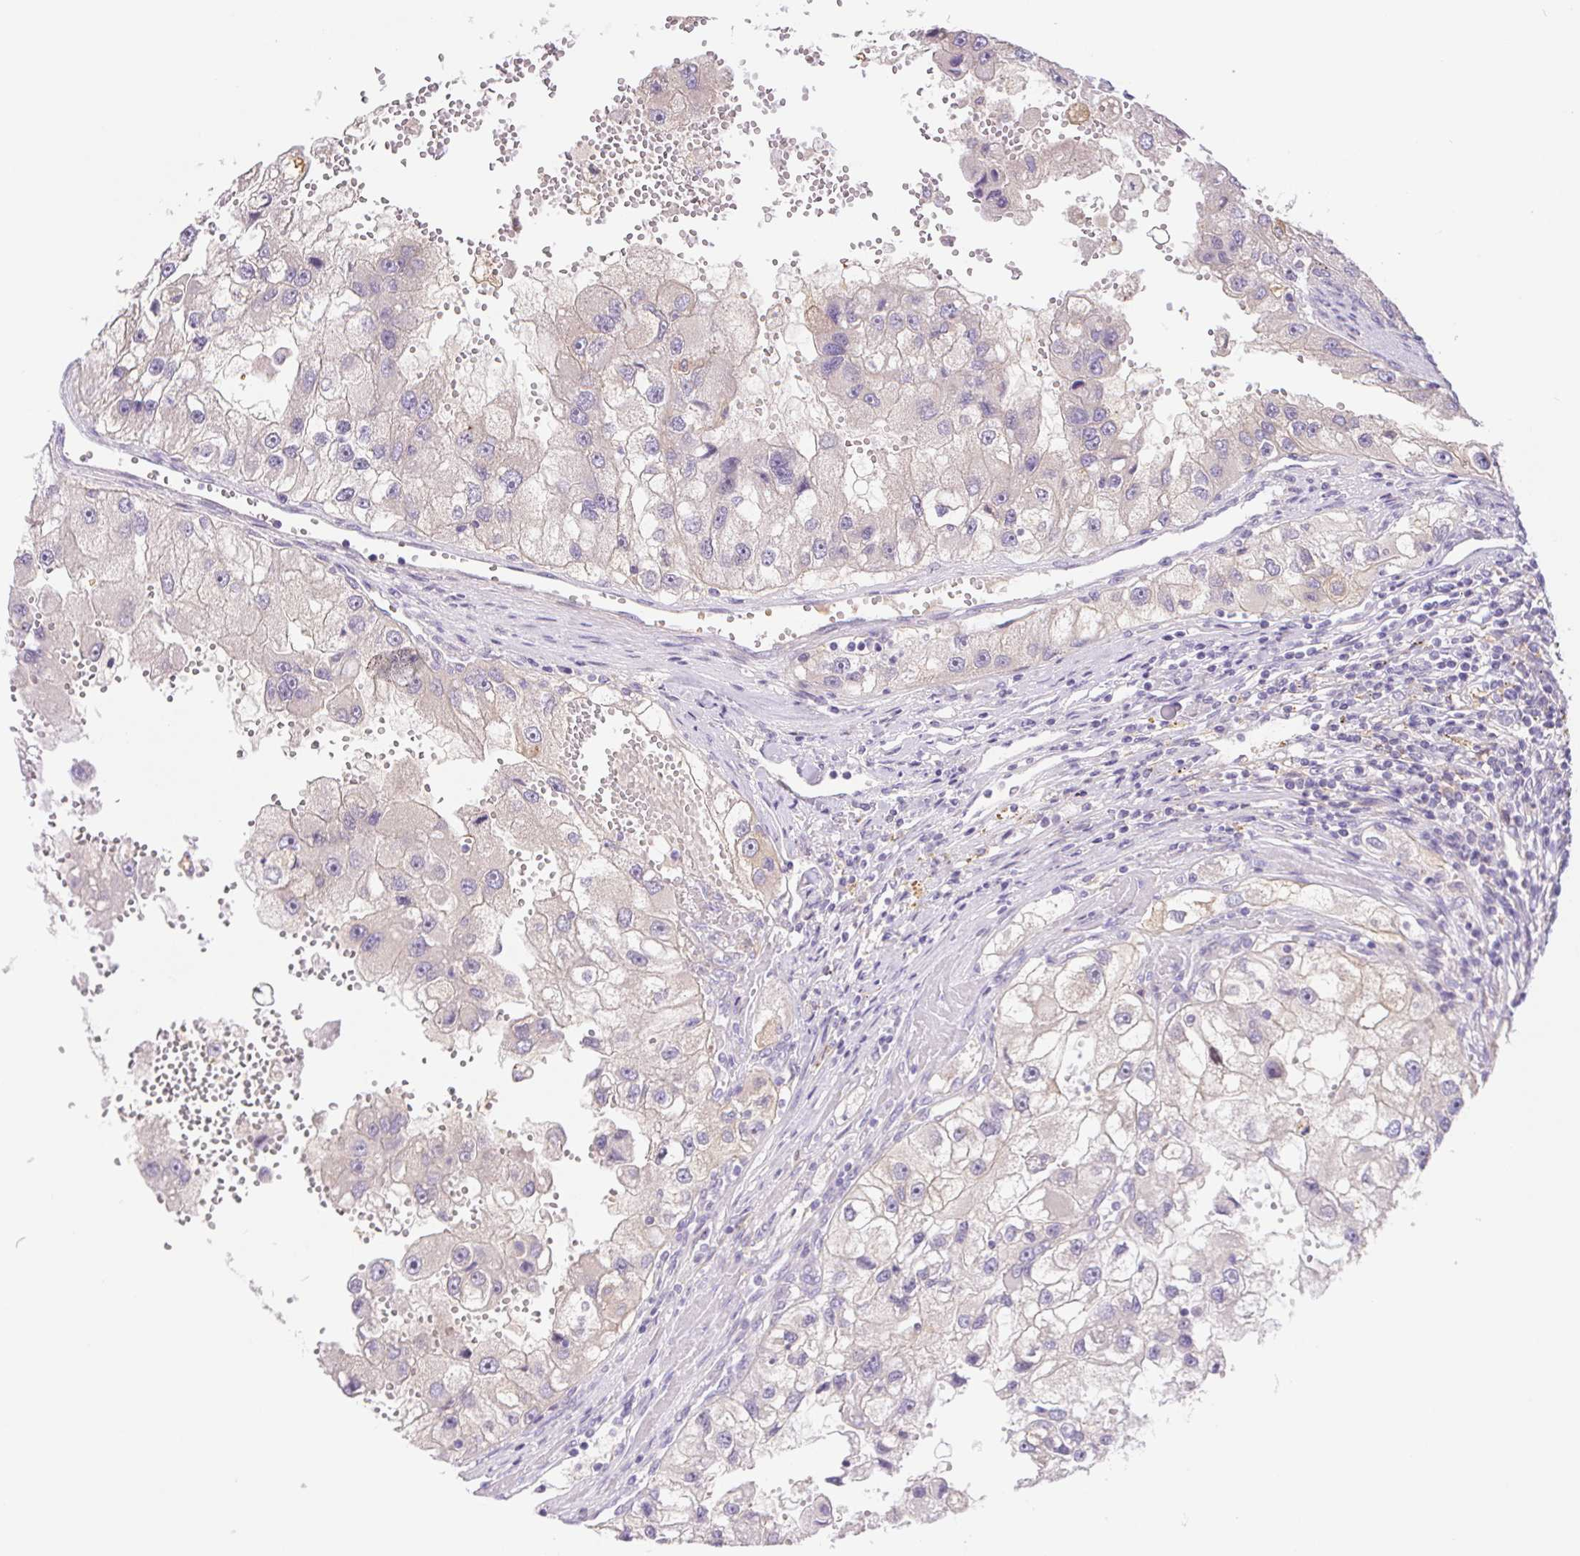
{"staining": {"intensity": "negative", "quantity": "none", "location": "none"}, "tissue": "renal cancer", "cell_type": "Tumor cells", "image_type": "cancer", "snomed": [{"axis": "morphology", "description": "Adenocarcinoma, NOS"}, {"axis": "topography", "description": "Kidney"}], "caption": "Renal cancer was stained to show a protein in brown. There is no significant positivity in tumor cells. (Brightfield microscopy of DAB (3,3'-diaminobenzidine) IHC at high magnification).", "gene": "DYNC2LI1", "patient": {"sex": "male", "age": 63}}